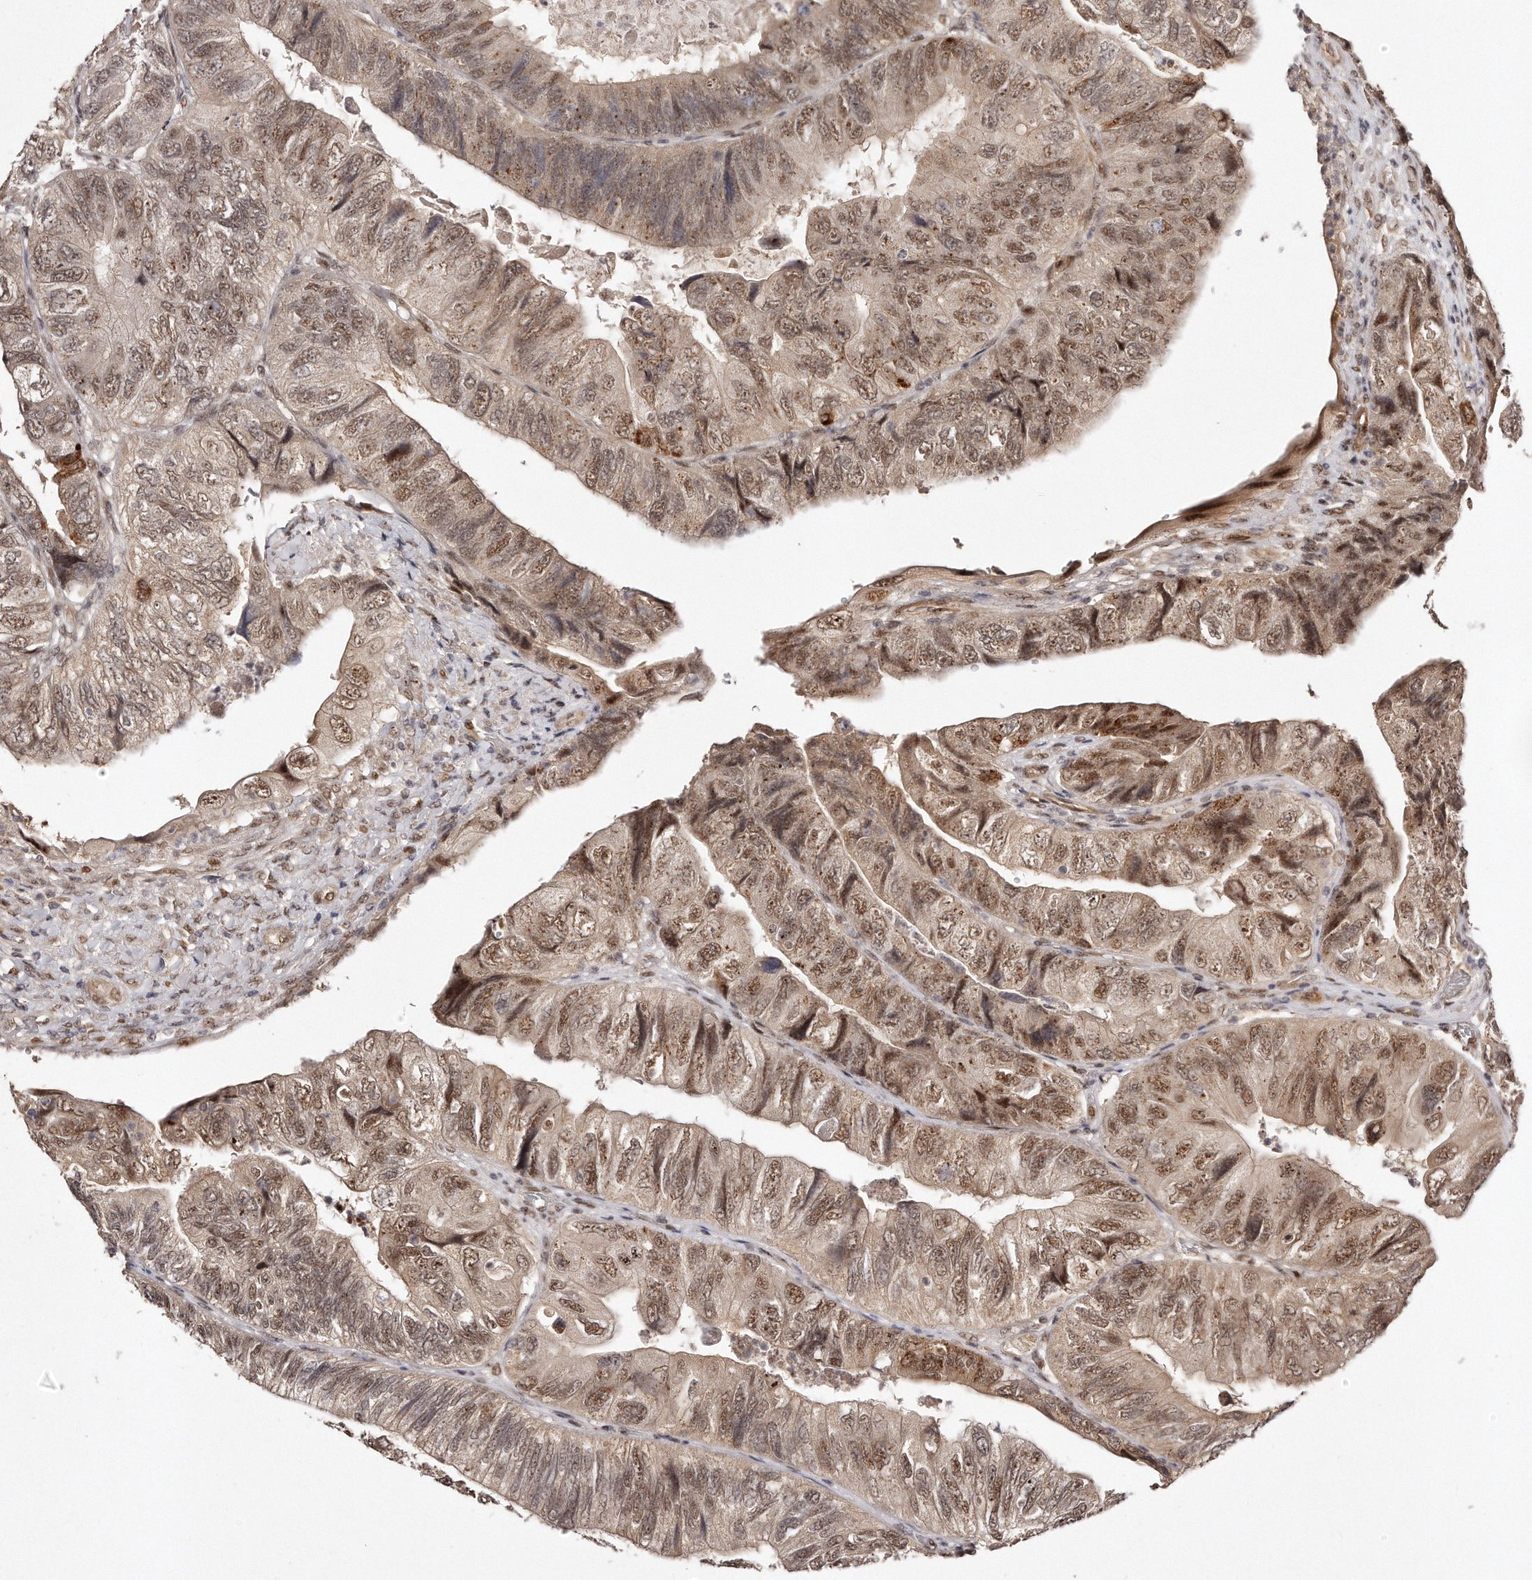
{"staining": {"intensity": "moderate", "quantity": ">75%", "location": "nuclear"}, "tissue": "colorectal cancer", "cell_type": "Tumor cells", "image_type": "cancer", "snomed": [{"axis": "morphology", "description": "Adenocarcinoma, NOS"}, {"axis": "topography", "description": "Rectum"}], "caption": "IHC of human colorectal cancer (adenocarcinoma) shows medium levels of moderate nuclear expression in about >75% of tumor cells. (DAB (3,3'-diaminobenzidine) IHC, brown staining for protein, blue staining for nuclei).", "gene": "SOX4", "patient": {"sex": "male", "age": 63}}